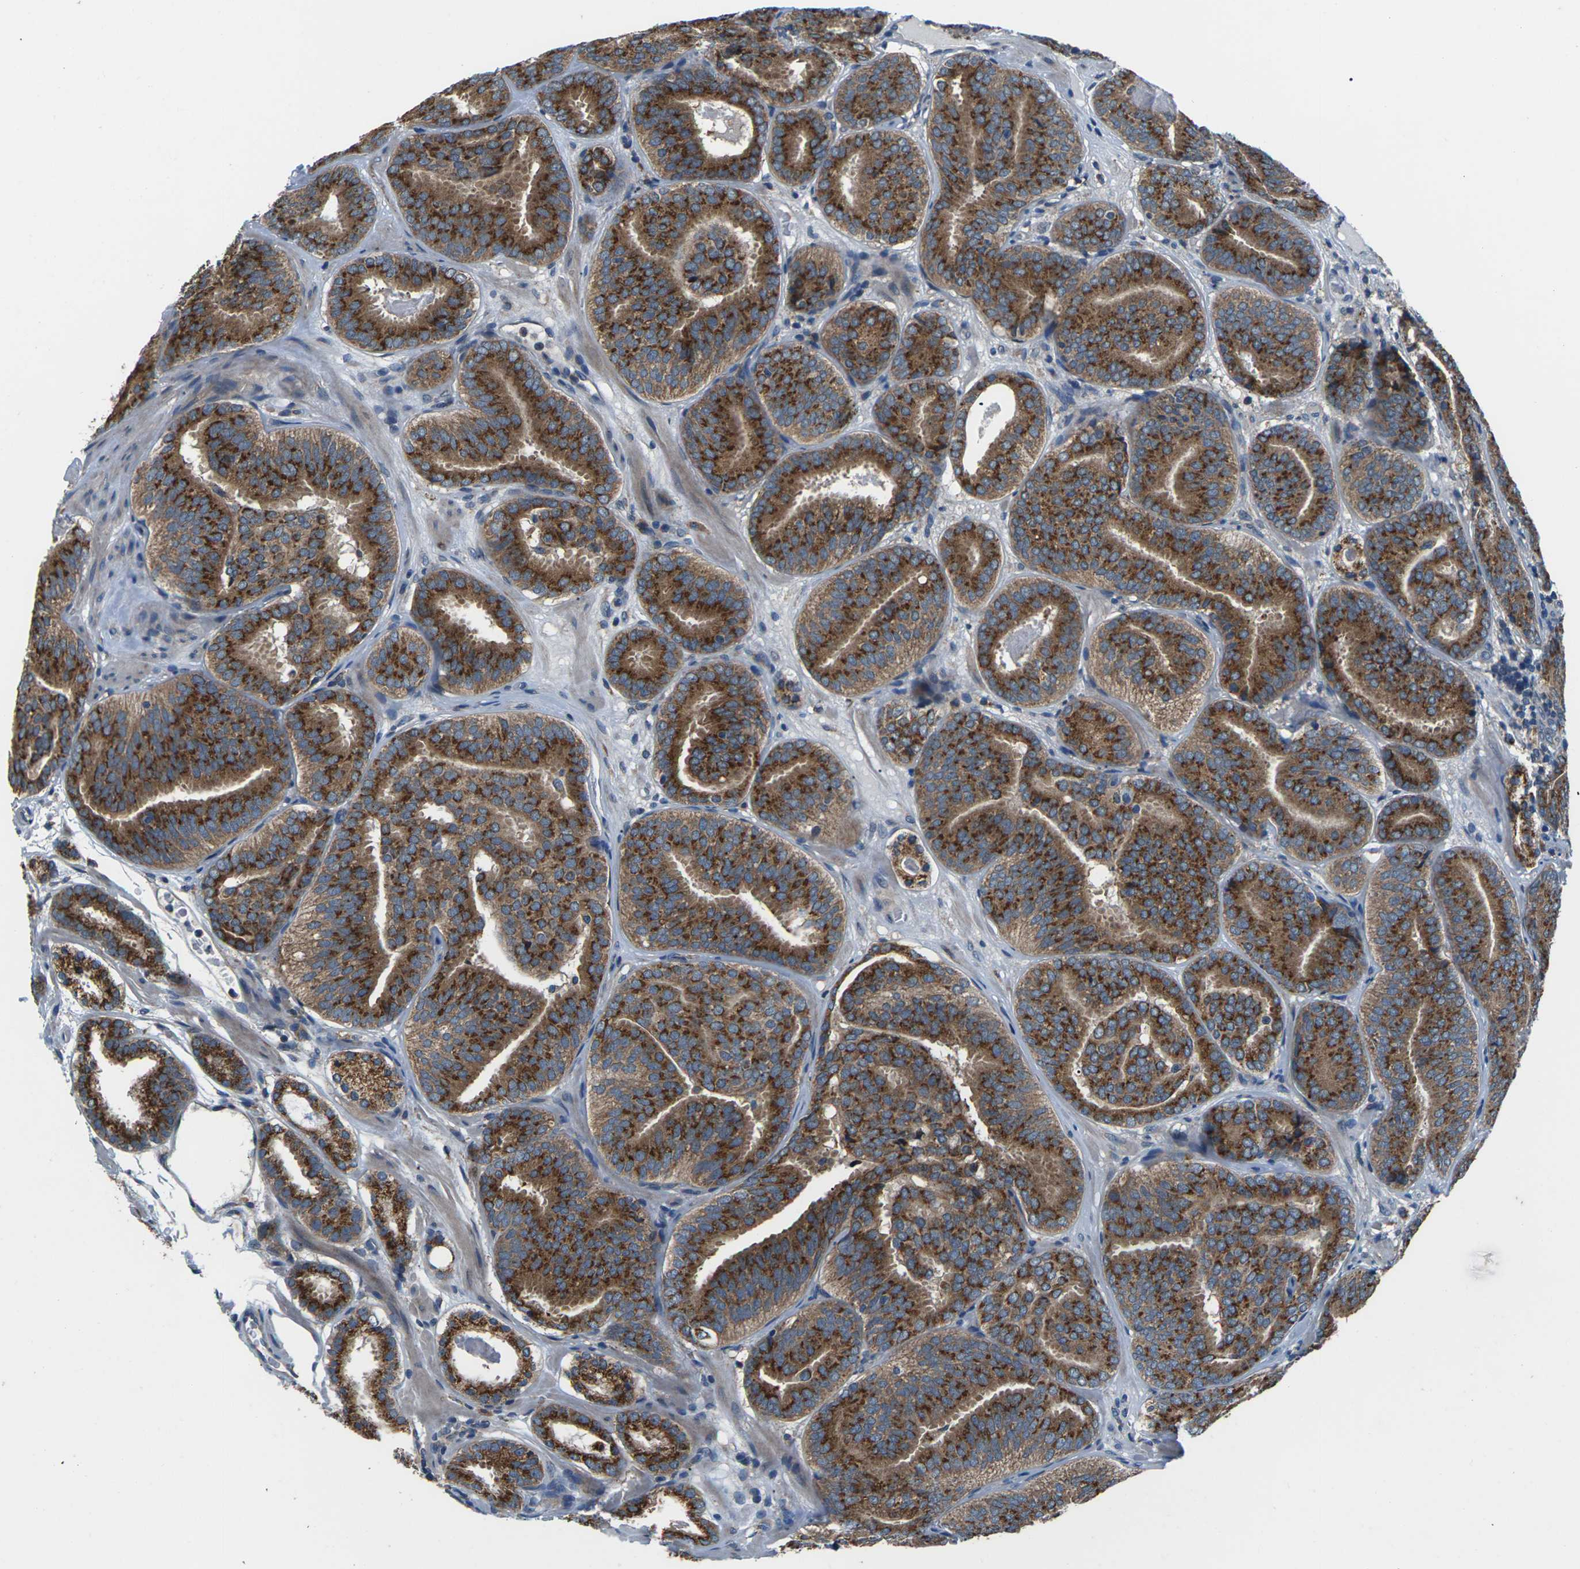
{"staining": {"intensity": "strong", "quantity": ">75%", "location": "cytoplasmic/membranous"}, "tissue": "prostate cancer", "cell_type": "Tumor cells", "image_type": "cancer", "snomed": [{"axis": "morphology", "description": "Adenocarcinoma, Low grade"}, {"axis": "topography", "description": "Prostate"}], "caption": "This photomicrograph exhibits IHC staining of prostate low-grade adenocarcinoma, with high strong cytoplasmic/membranous positivity in approximately >75% of tumor cells.", "gene": "GABRP", "patient": {"sex": "male", "age": 69}}